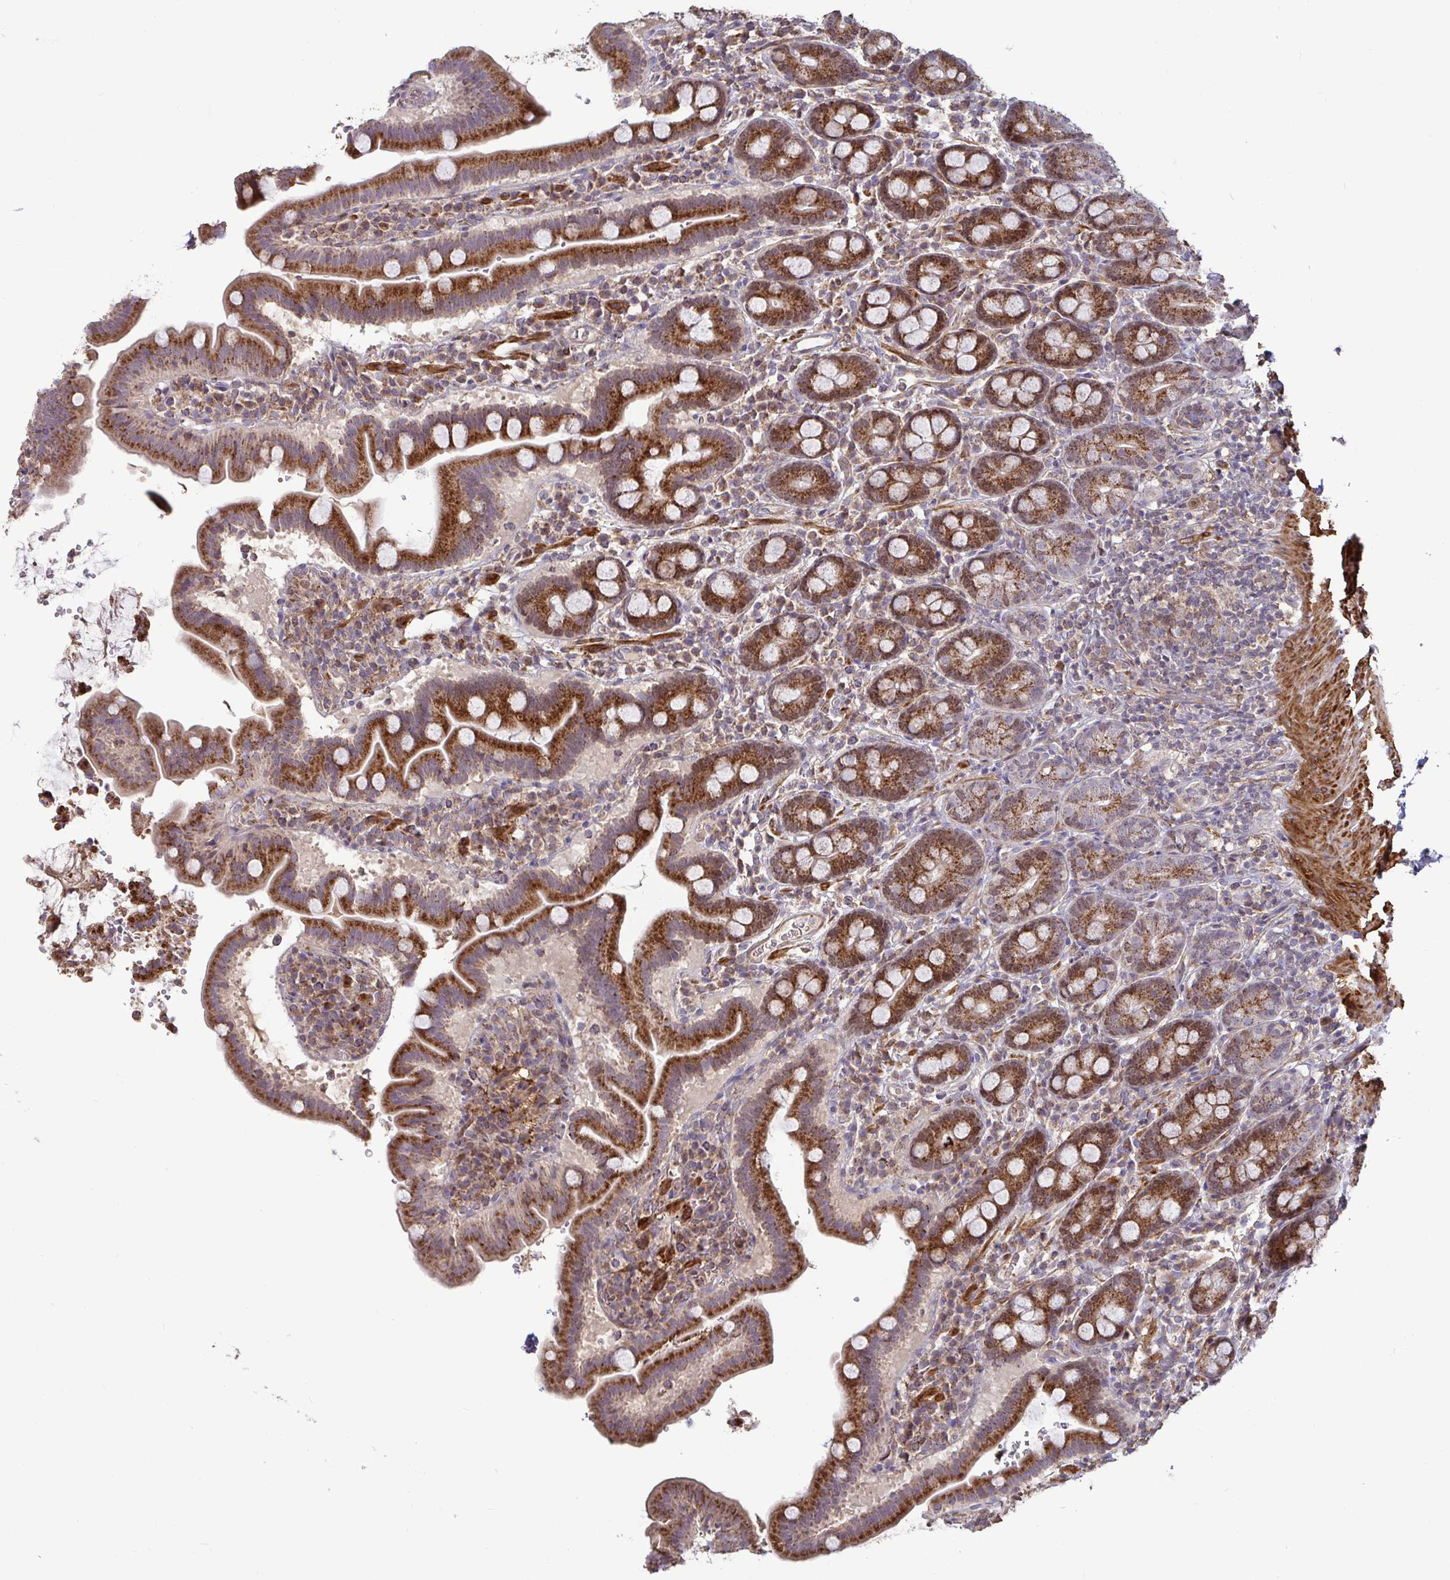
{"staining": {"intensity": "strong", "quantity": ">75%", "location": "cytoplasmic/membranous"}, "tissue": "small intestine", "cell_type": "Glandular cells", "image_type": "normal", "snomed": [{"axis": "morphology", "description": "Normal tissue, NOS"}, {"axis": "topography", "description": "Small intestine"}], "caption": "Small intestine stained with DAB (3,3'-diaminobenzidine) immunohistochemistry (IHC) shows high levels of strong cytoplasmic/membranous expression in about >75% of glandular cells.", "gene": "SPRY1", "patient": {"sex": "male", "age": 26}}